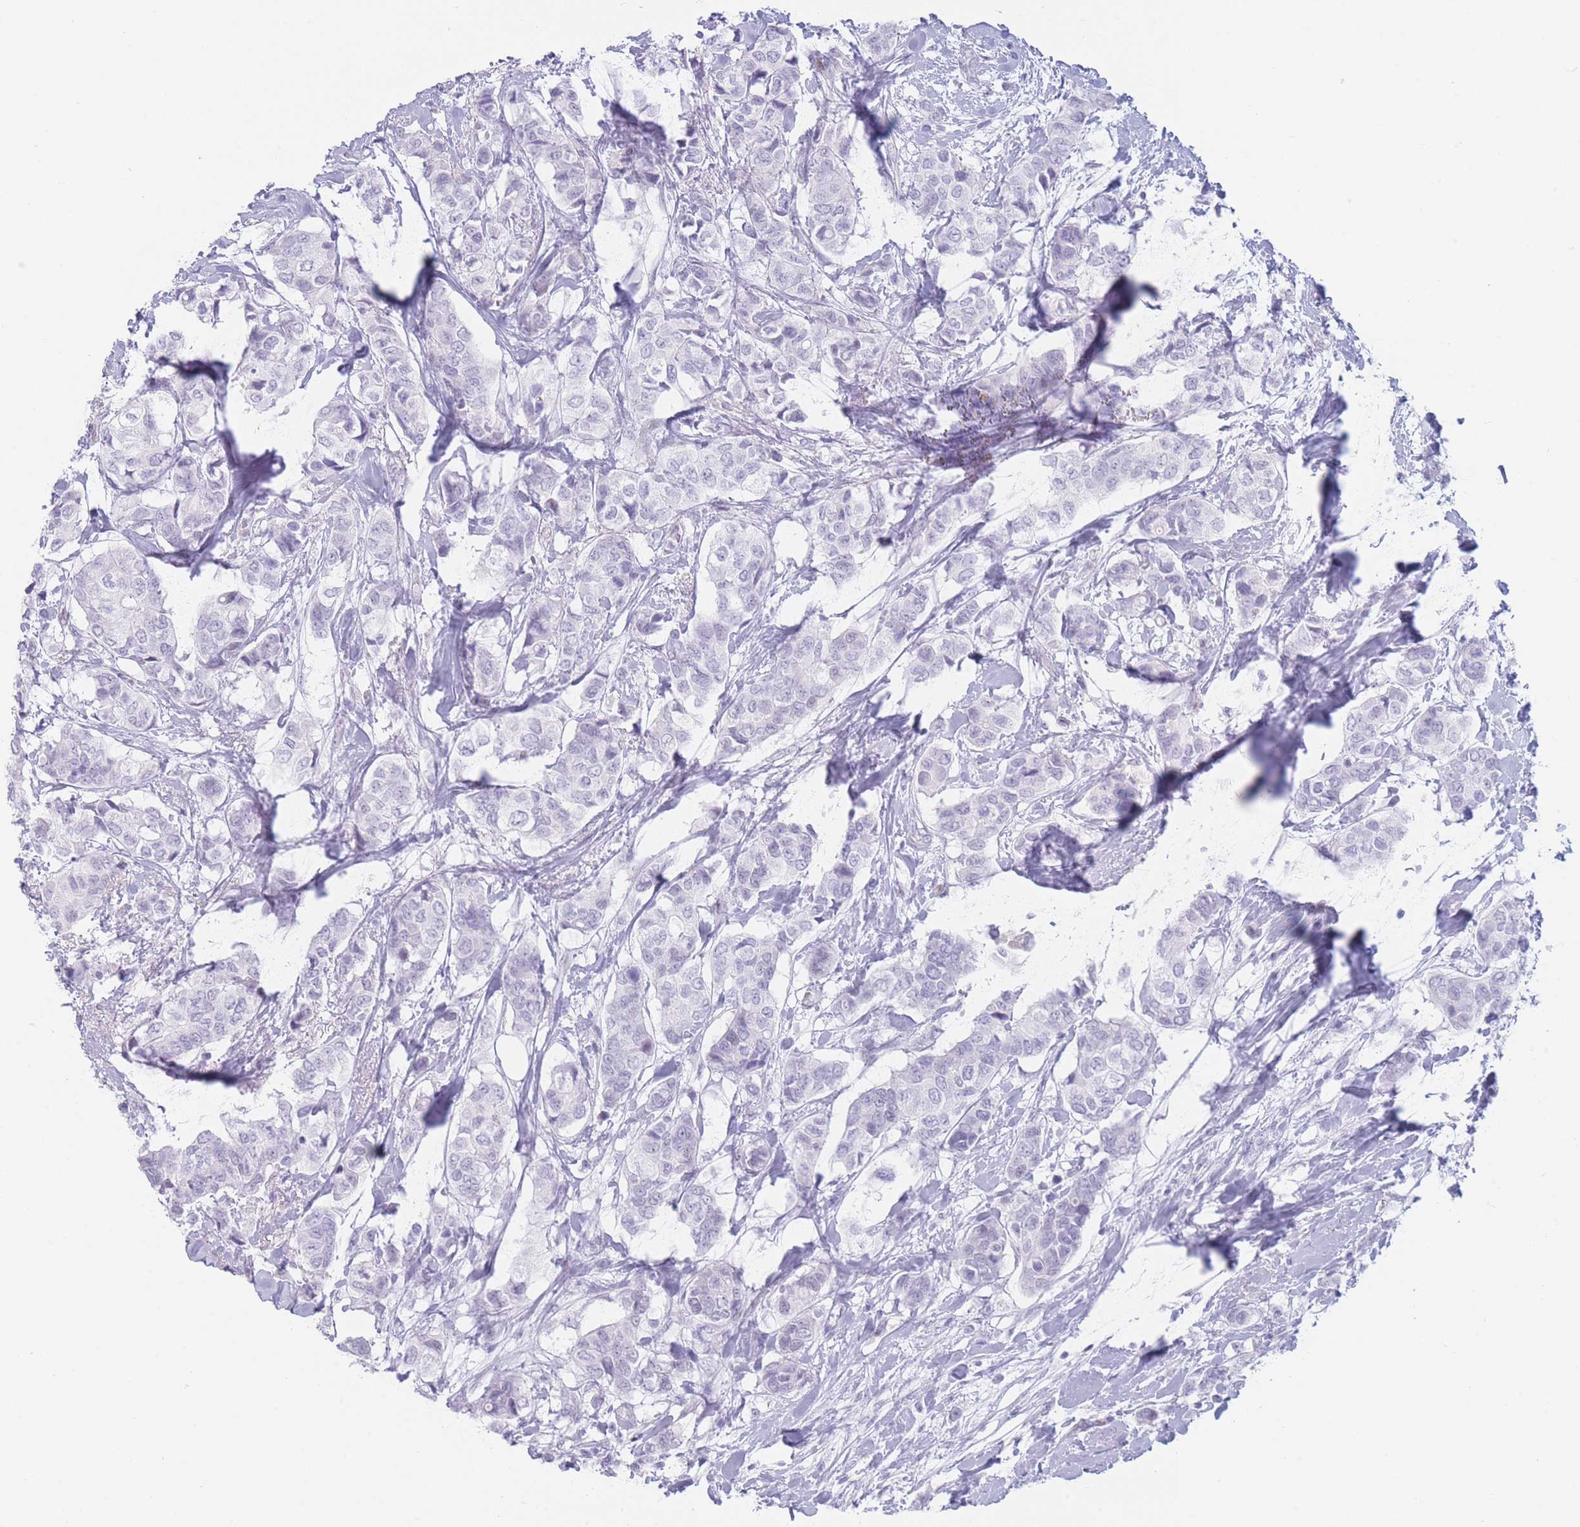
{"staining": {"intensity": "negative", "quantity": "none", "location": "none"}, "tissue": "breast cancer", "cell_type": "Tumor cells", "image_type": "cancer", "snomed": [{"axis": "morphology", "description": "Lobular carcinoma"}, {"axis": "topography", "description": "Breast"}], "caption": "High magnification brightfield microscopy of breast cancer (lobular carcinoma) stained with DAB (3,3'-diaminobenzidine) (brown) and counterstained with hematoxylin (blue): tumor cells show no significant positivity. Brightfield microscopy of immunohistochemistry (IHC) stained with DAB (brown) and hematoxylin (blue), captured at high magnification.", "gene": "IFNA6", "patient": {"sex": "female", "age": 51}}